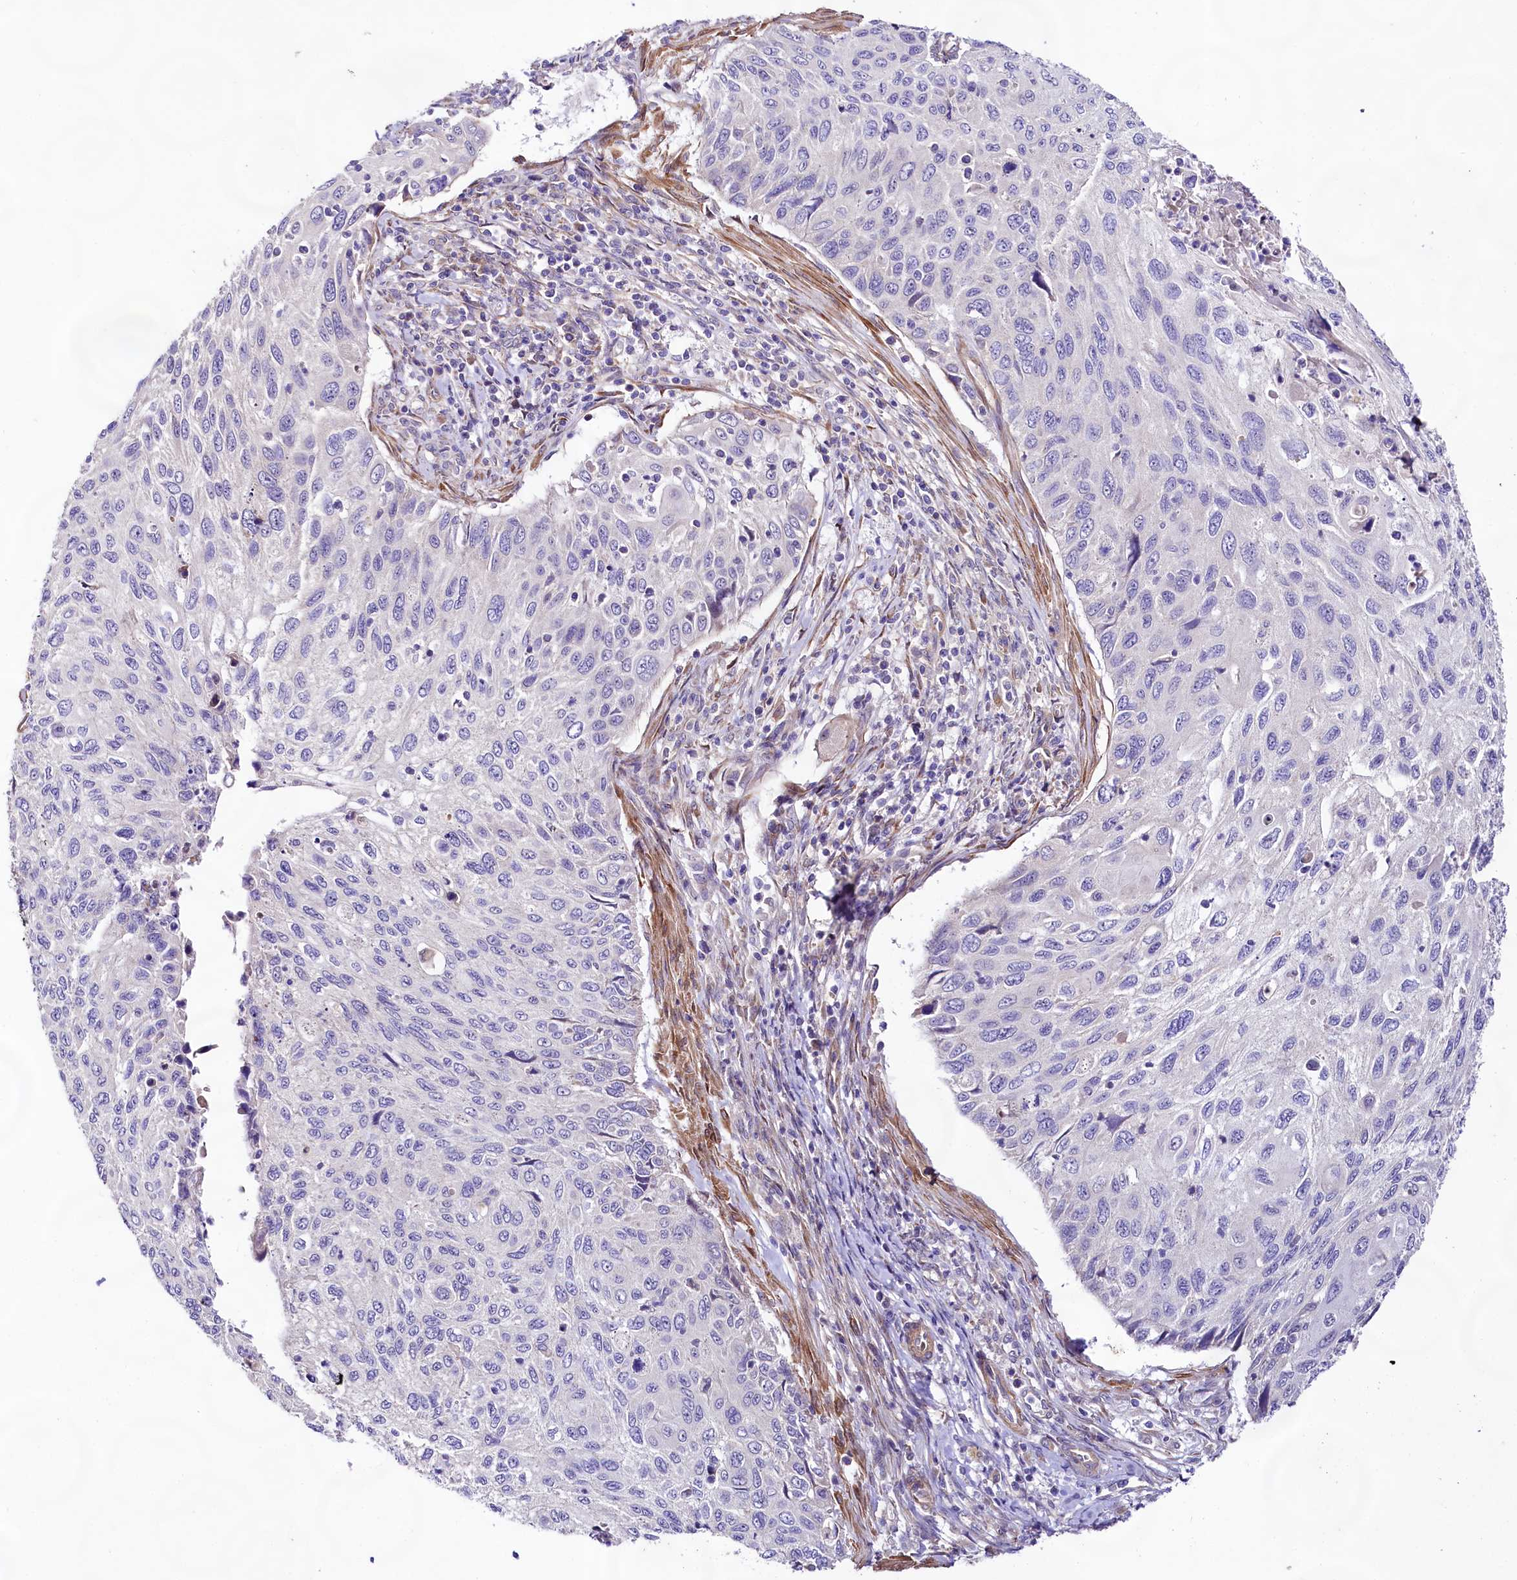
{"staining": {"intensity": "negative", "quantity": "none", "location": "none"}, "tissue": "cervical cancer", "cell_type": "Tumor cells", "image_type": "cancer", "snomed": [{"axis": "morphology", "description": "Squamous cell carcinoma, NOS"}, {"axis": "topography", "description": "Cervix"}], "caption": "An immunohistochemistry histopathology image of cervical cancer (squamous cell carcinoma) is shown. There is no staining in tumor cells of cervical cancer (squamous cell carcinoma).", "gene": "VPS11", "patient": {"sex": "female", "age": 70}}